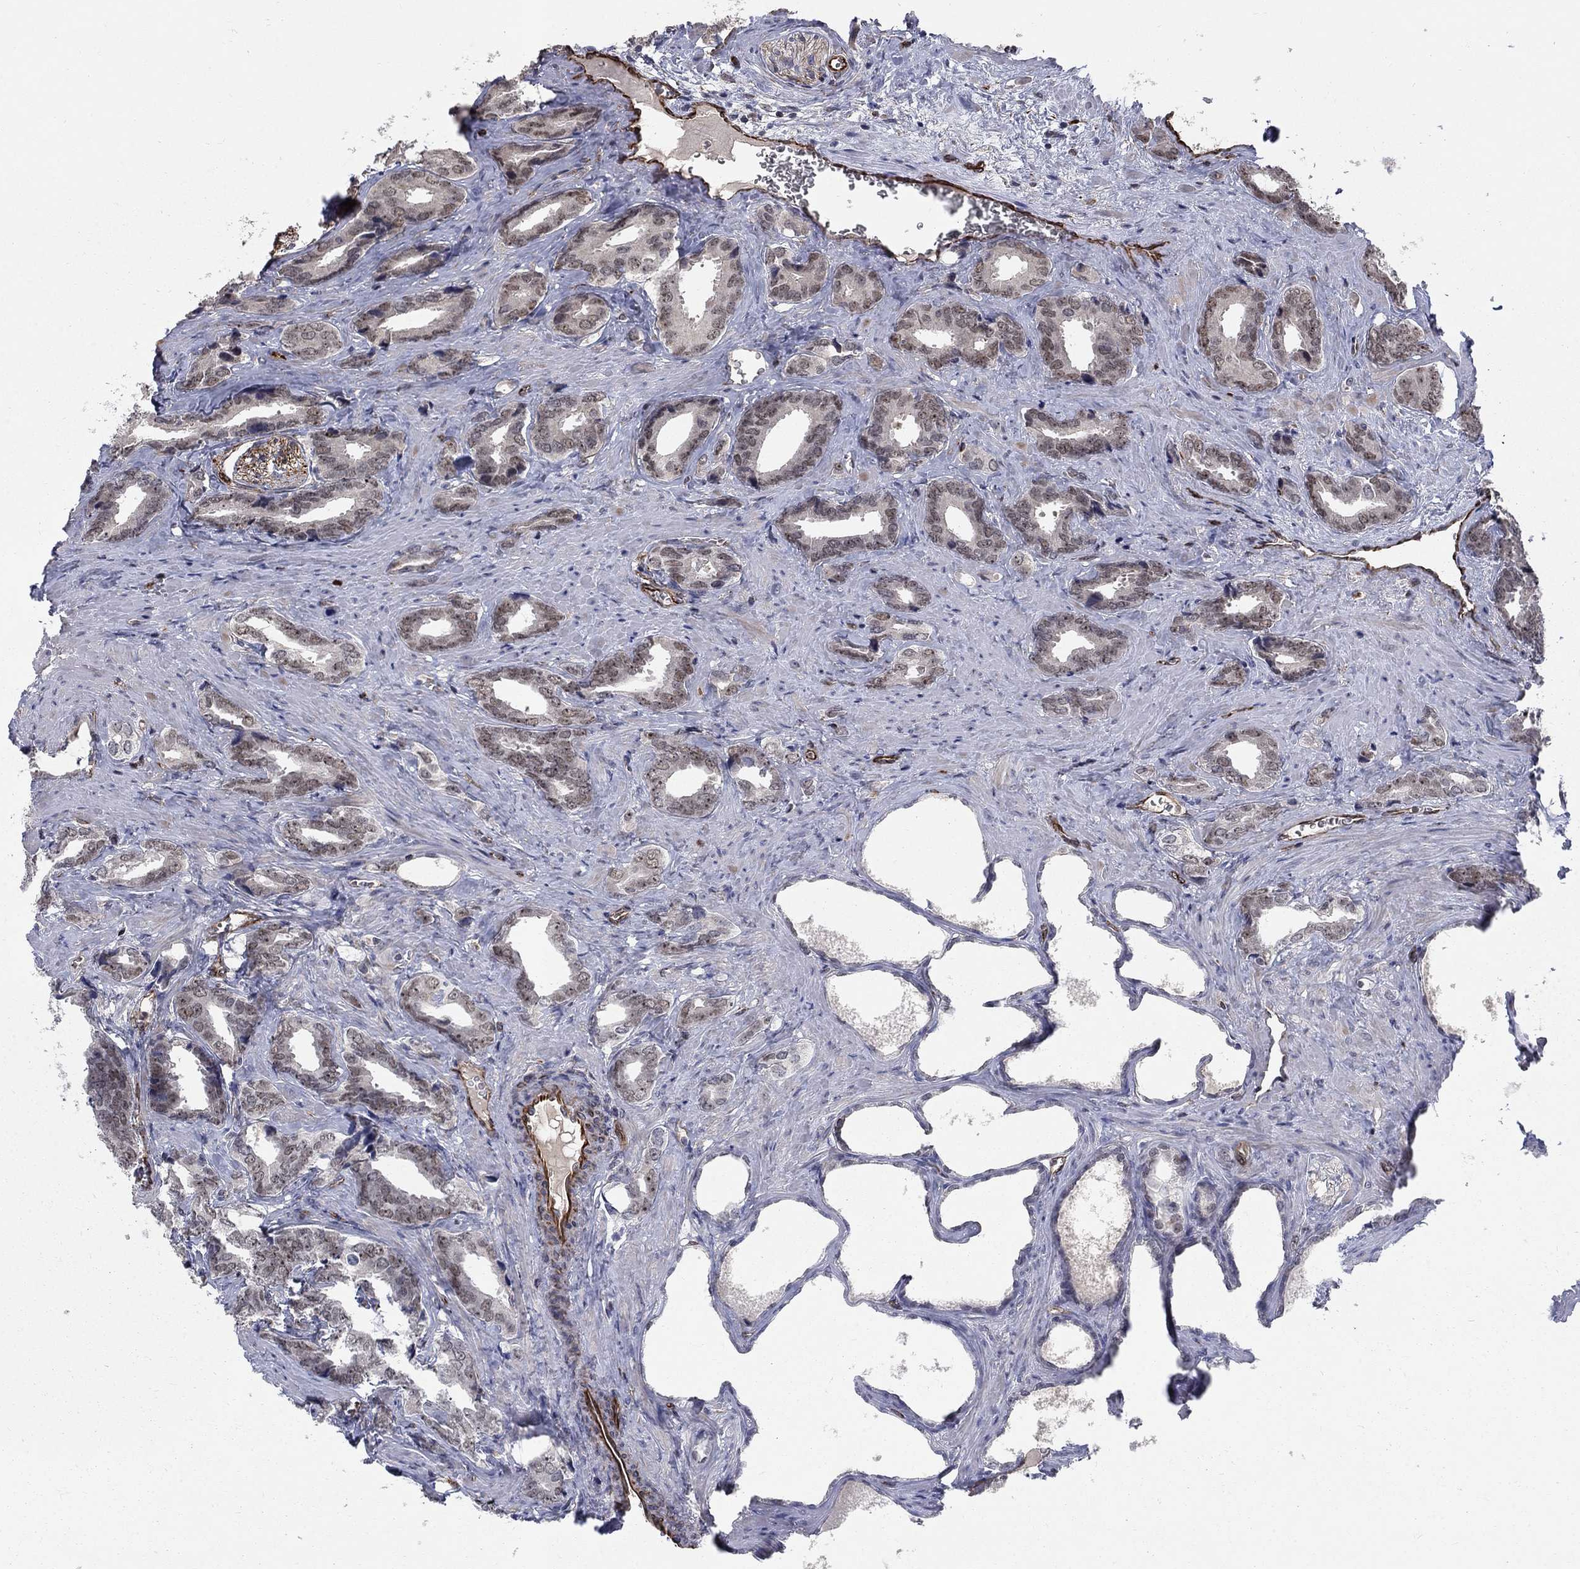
{"staining": {"intensity": "moderate", "quantity": "<25%", "location": "nuclear"}, "tissue": "prostate cancer", "cell_type": "Tumor cells", "image_type": "cancer", "snomed": [{"axis": "morphology", "description": "Adenocarcinoma, NOS"}, {"axis": "topography", "description": "Prostate"}], "caption": "This micrograph reveals prostate cancer (adenocarcinoma) stained with immunohistochemistry to label a protein in brown. The nuclear of tumor cells show moderate positivity for the protein. Nuclei are counter-stained blue.", "gene": "MSRA", "patient": {"sex": "male", "age": 66}}